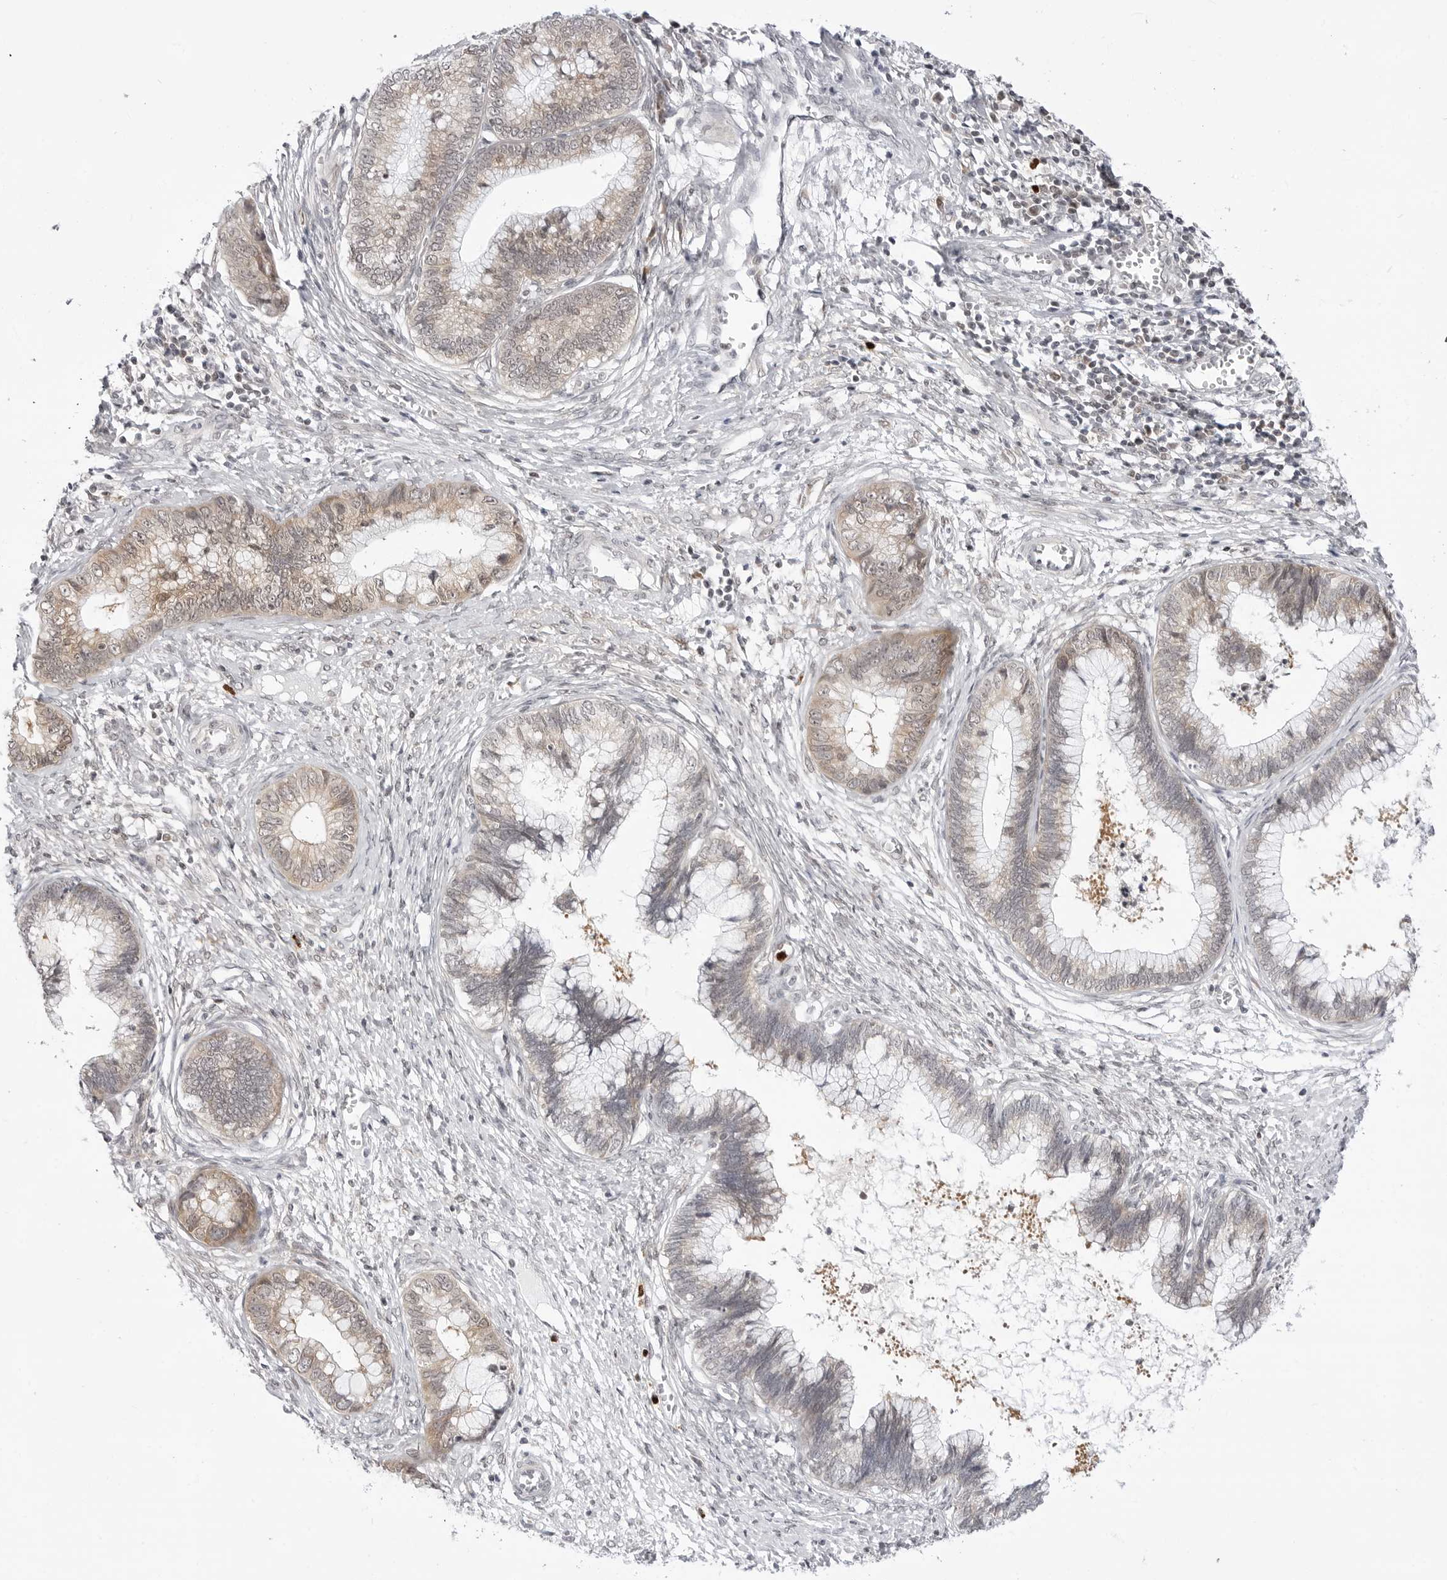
{"staining": {"intensity": "weak", "quantity": "25%-75%", "location": "cytoplasmic/membranous"}, "tissue": "cervical cancer", "cell_type": "Tumor cells", "image_type": "cancer", "snomed": [{"axis": "morphology", "description": "Adenocarcinoma, NOS"}, {"axis": "topography", "description": "Cervix"}], "caption": "Immunohistochemical staining of cervical cancer (adenocarcinoma) demonstrates low levels of weak cytoplasmic/membranous staining in approximately 25%-75% of tumor cells.", "gene": "PPP2R5C", "patient": {"sex": "female", "age": 44}}